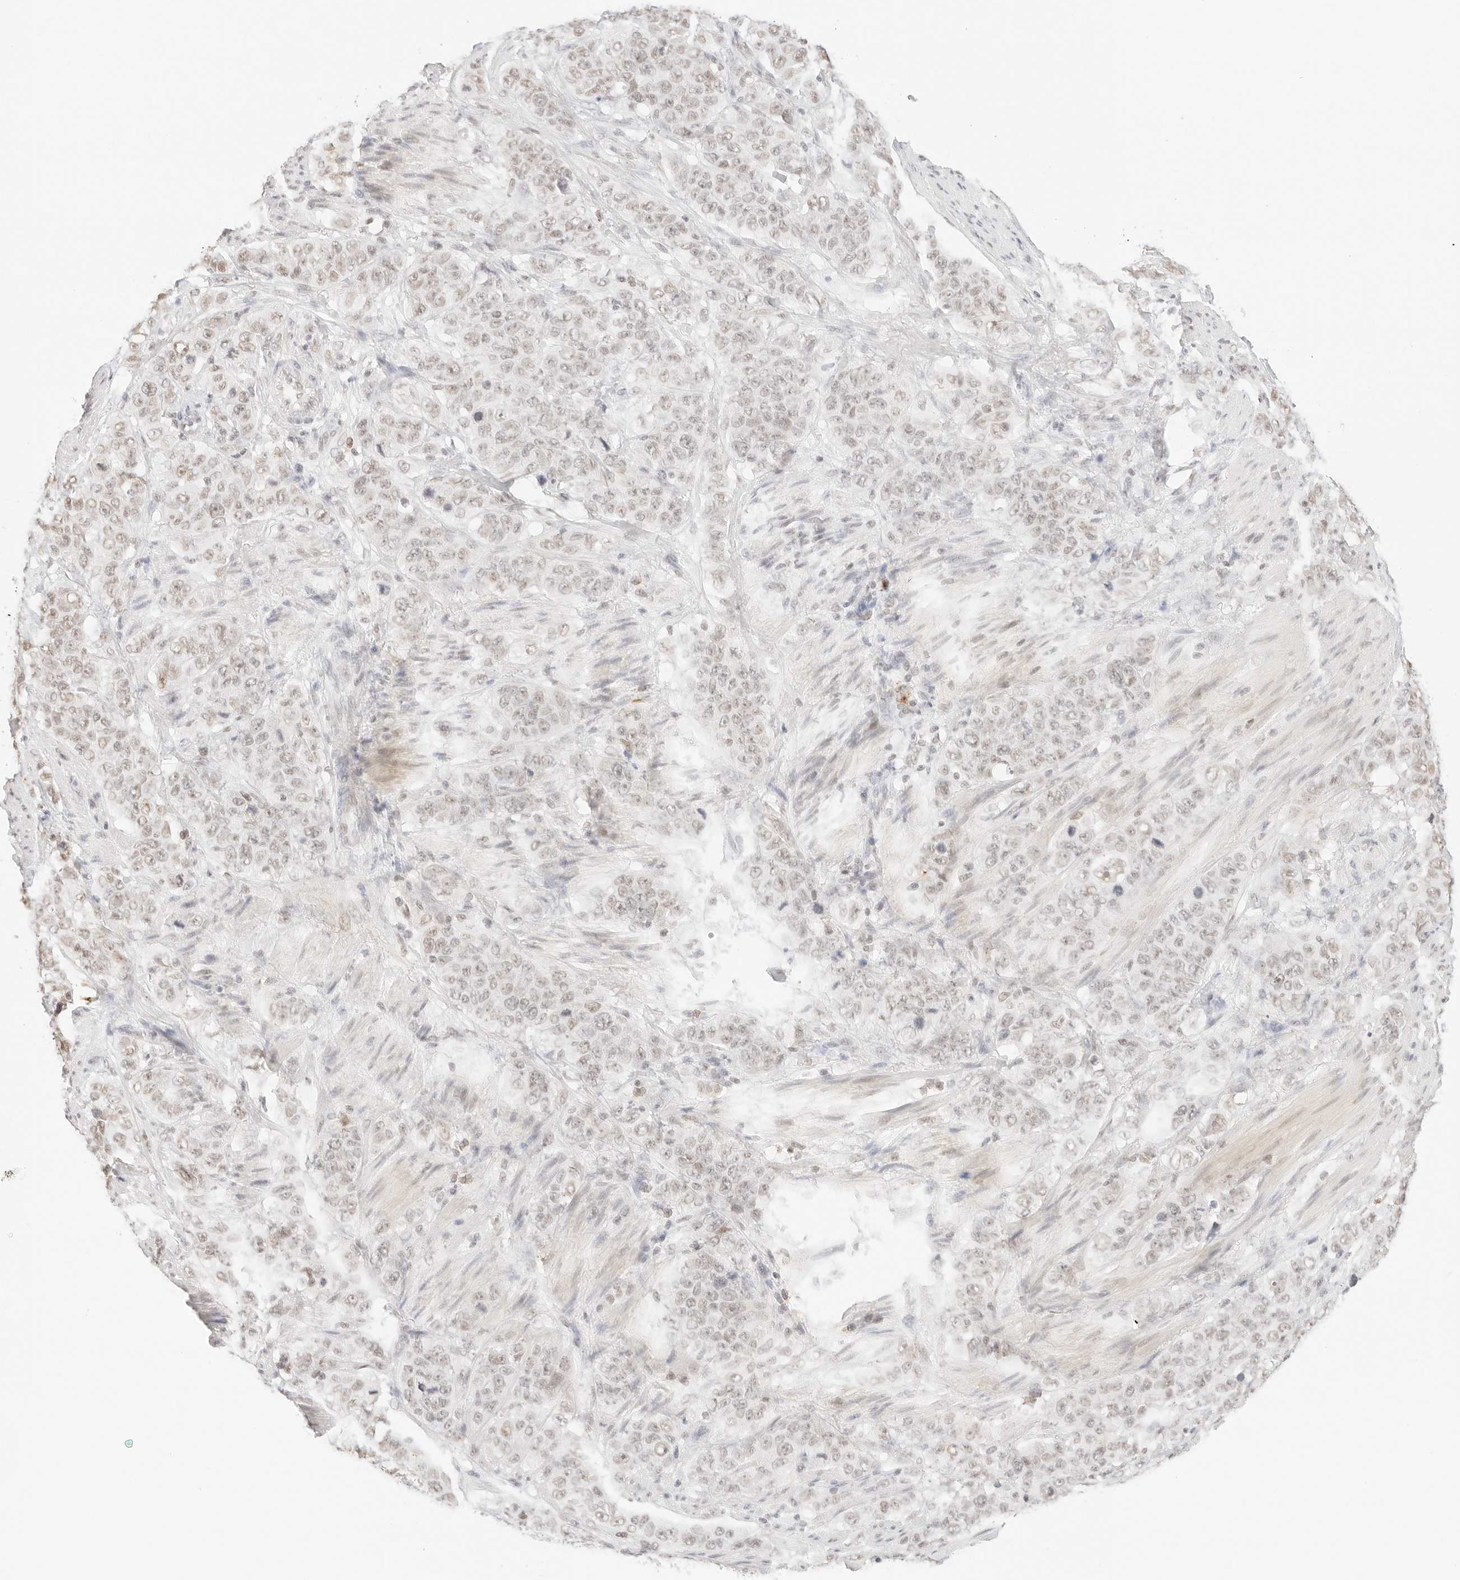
{"staining": {"intensity": "weak", "quantity": "25%-75%", "location": "nuclear"}, "tissue": "stomach cancer", "cell_type": "Tumor cells", "image_type": "cancer", "snomed": [{"axis": "morphology", "description": "Adenocarcinoma, NOS"}, {"axis": "topography", "description": "Stomach"}], "caption": "Immunohistochemical staining of stomach cancer exhibits low levels of weak nuclear expression in about 25%-75% of tumor cells.", "gene": "FBLN5", "patient": {"sex": "male", "age": 48}}